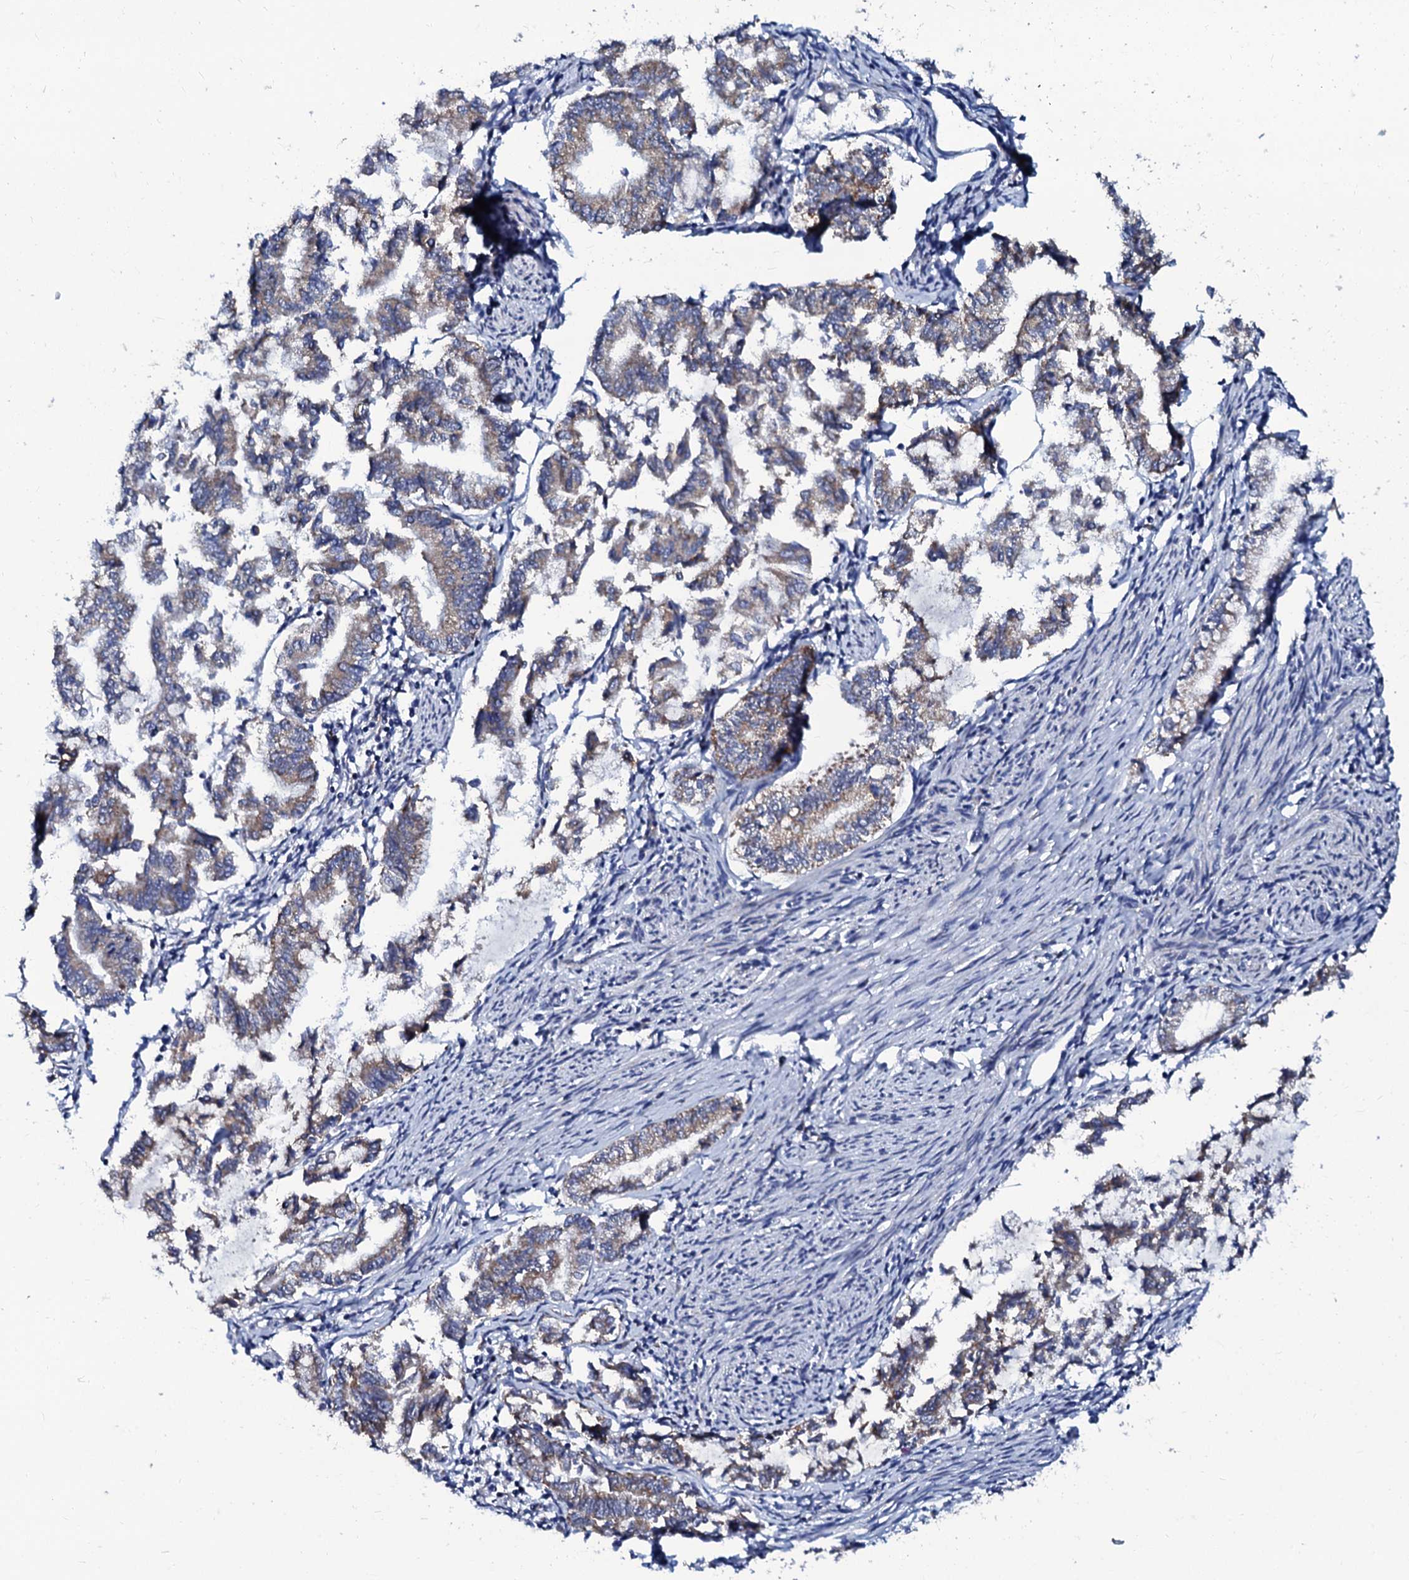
{"staining": {"intensity": "moderate", "quantity": "<25%", "location": "cytoplasmic/membranous"}, "tissue": "endometrial cancer", "cell_type": "Tumor cells", "image_type": "cancer", "snomed": [{"axis": "morphology", "description": "Adenocarcinoma, NOS"}, {"axis": "topography", "description": "Endometrium"}], "caption": "Tumor cells show low levels of moderate cytoplasmic/membranous staining in approximately <25% of cells in human endometrial adenocarcinoma.", "gene": "SLC37A4", "patient": {"sex": "female", "age": 79}}